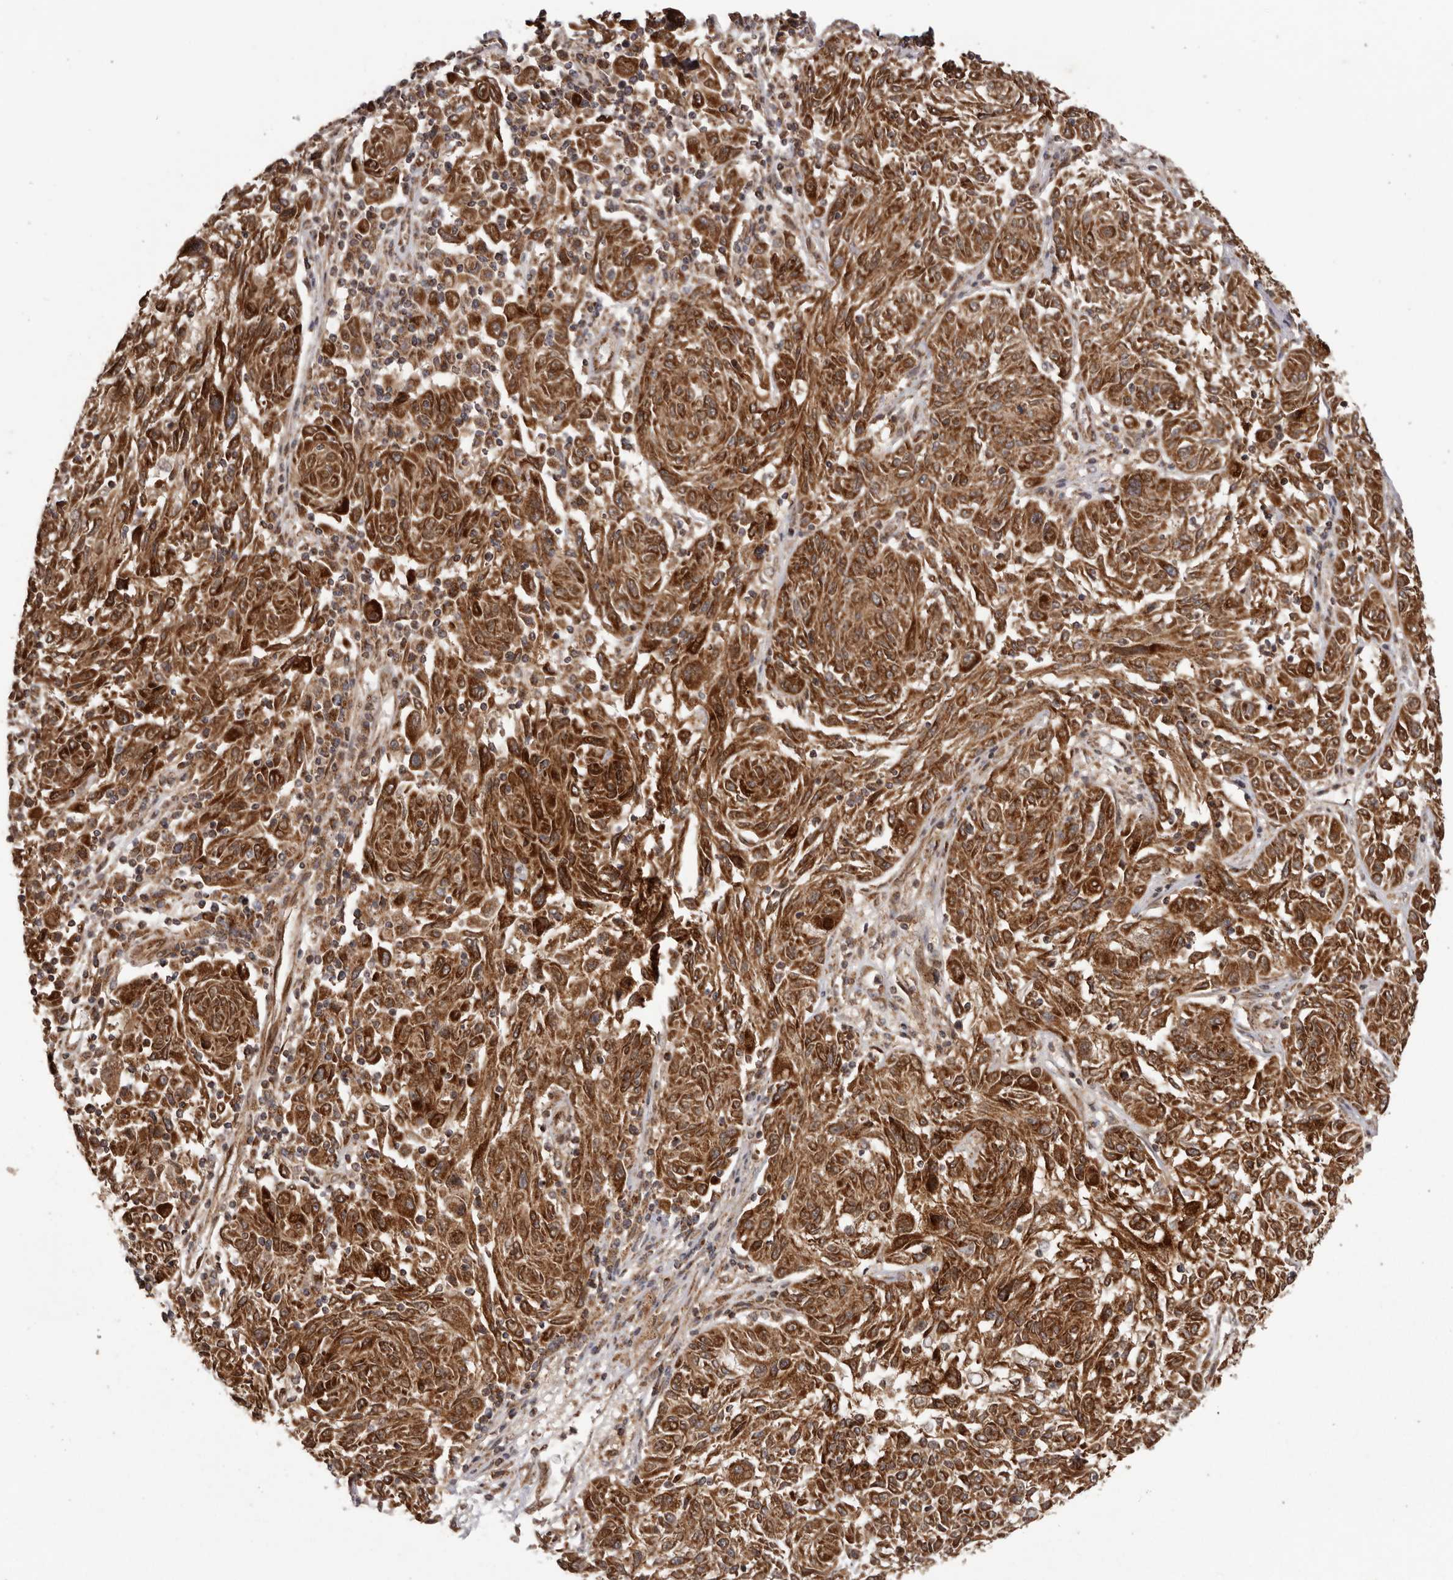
{"staining": {"intensity": "strong", "quantity": ">75%", "location": "cytoplasmic/membranous"}, "tissue": "melanoma", "cell_type": "Tumor cells", "image_type": "cancer", "snomed": [{"axis": "morphology", "description": "Malignant melanoma, NOS"}, {"axis": "topography", "description": "Skin"}], "caption": "Melanoma was stained to show a protein in brown. There is high levels of strong cytoplasmic/membranous positivity in about >75% of tumor cells.", "gene": "CHRM2", "patient": {"sex": "male", "age": 53}}